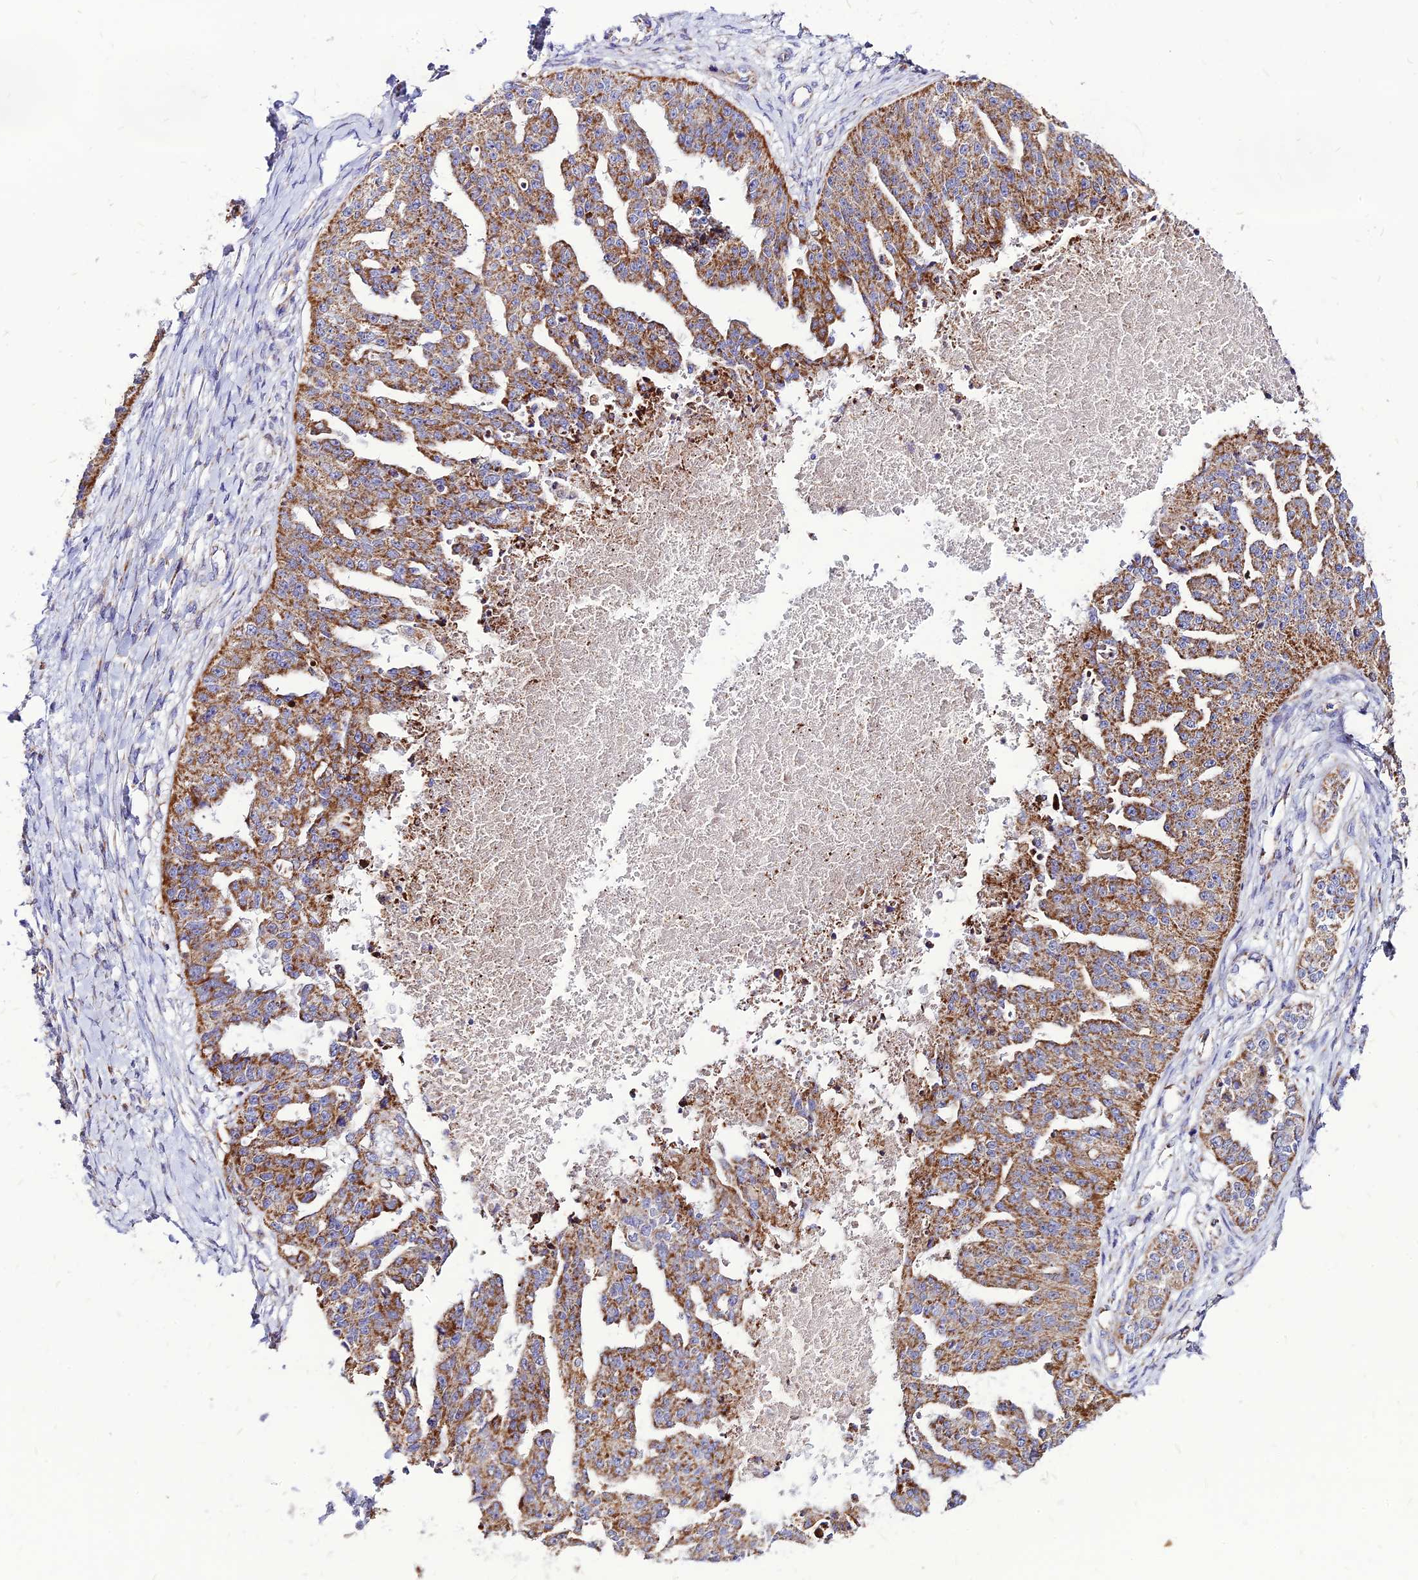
{"staining": {"intensity": "moderate", "quantity": ">75%", "location": "cytoplasmic/membranous"}, "tissue": "ovarian cancer", "cell_type": "Tumor cells", "image_type": "cancer", "snomed": [{"axis": "morphology", "description": "Cystadenocarcinoma, serous, NOS"}, {"axis": "topography", "description": "Ovary"}], "caption": "High-magnification brightfield microscopy of ovarian cancer (serous cystadenocarcinoma) stained with DAB (brown) and counterstained with hematoxylin (blue). tumor cells exhibit moderate cytoplasmic/membranous staining is seen in about>75% of cells. (DAB (3,3'-diaminobenzidine) = brown stain, brightfield microscopy at high magnification).", "gene": "ECI1", "patient": {"sex": "female", "age": 58}}